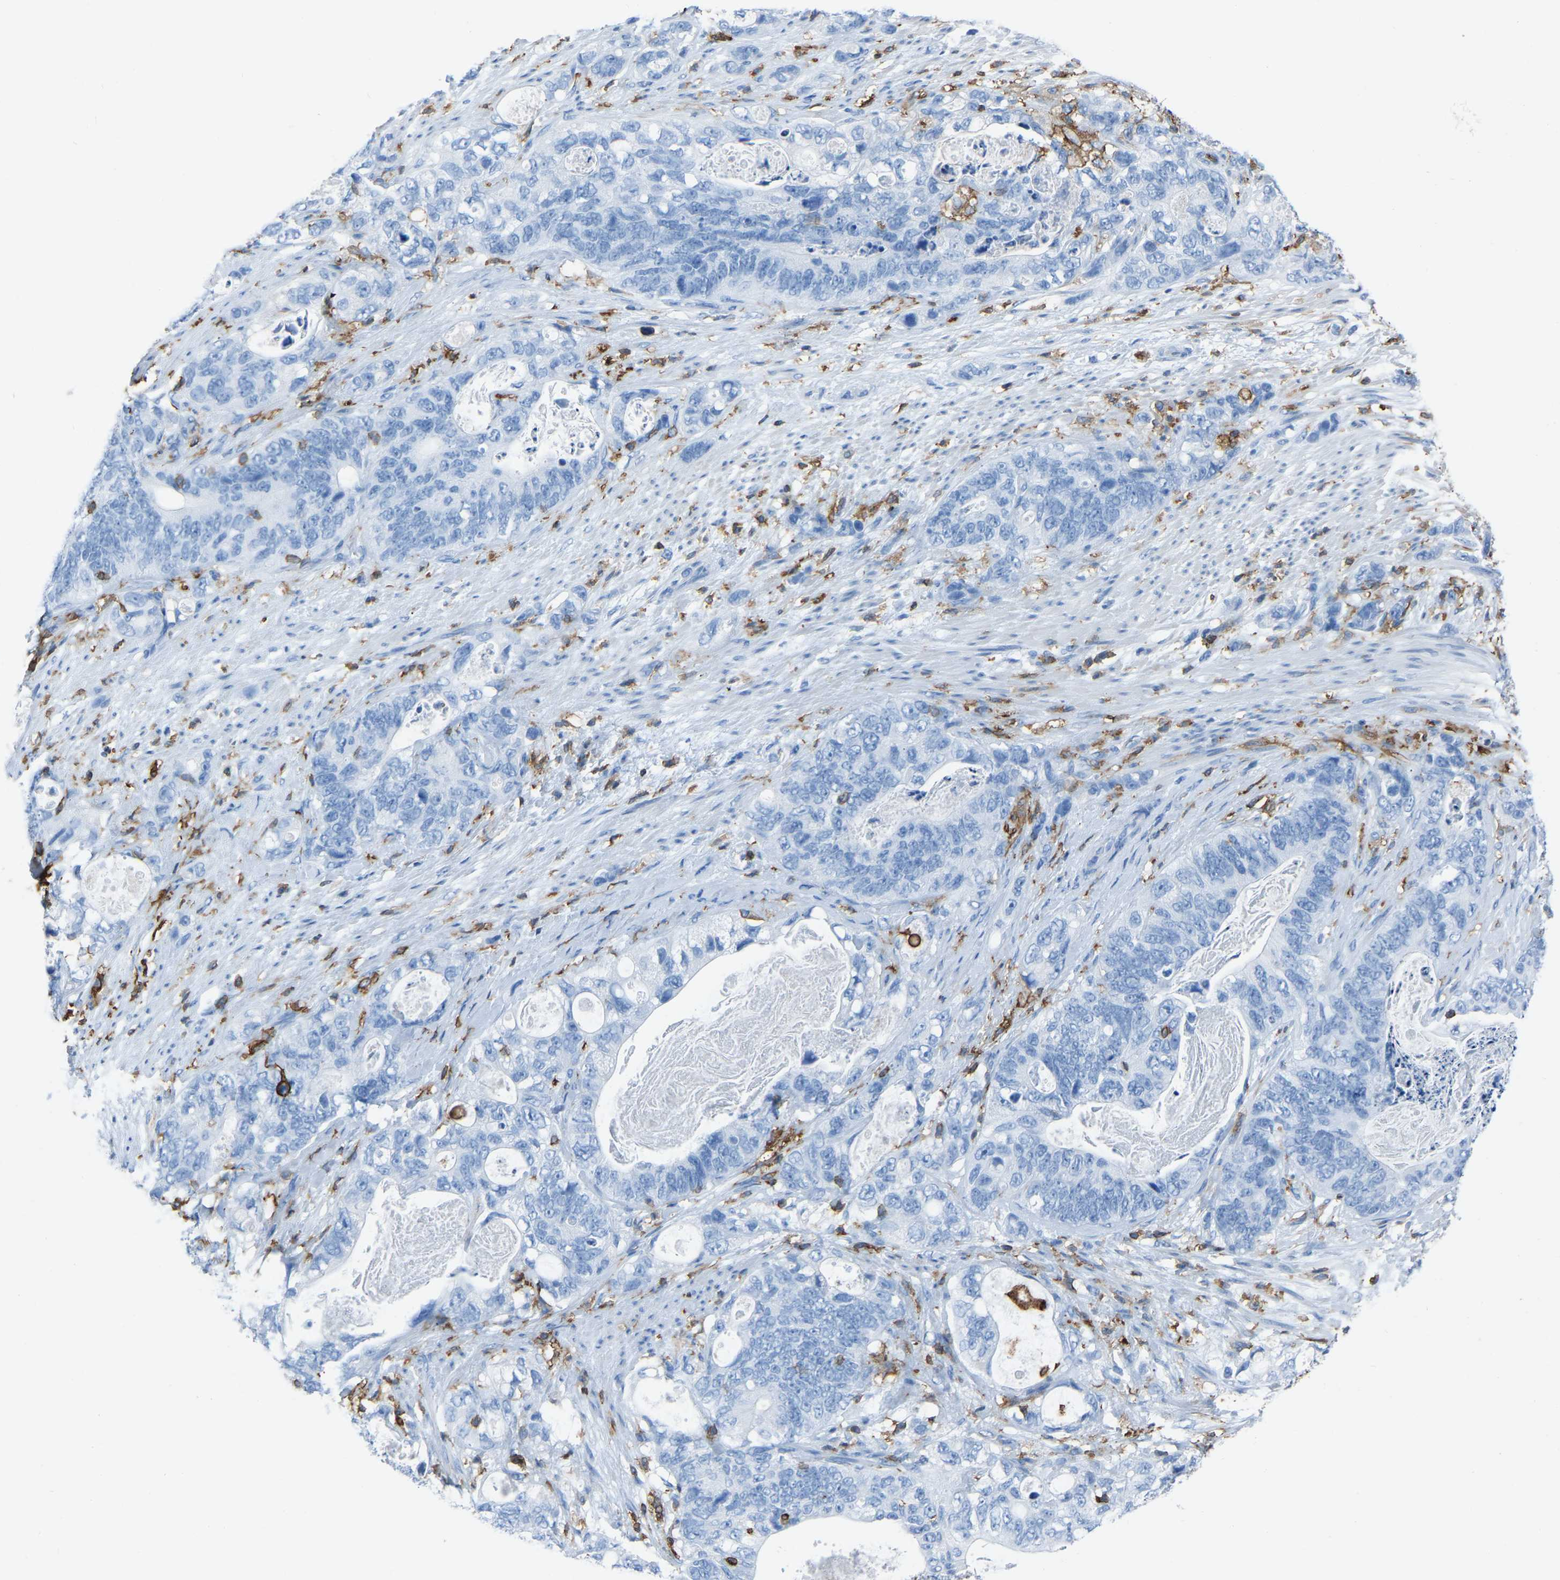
{"staining": {"intensity": "negative", "quantity": "none", "location": "none"}, "tissue": "stomach cancer", "cell_type": "Tumor cells", "image_type": "cancer", "snomed": [{"axis": "morphology", "description": "Normal tissue, NOS"}, {"axis": "morphology", "description": "Adenocarcinoma, NOS"}, {"axis": "topography", "description": "Stomach"}], "caption": "Tumor cells are negative for protein expression in human stomach cancer (adenocarcinoma).", "gene": "LSP1", "patient": {"sex": "female", "age": 89}}